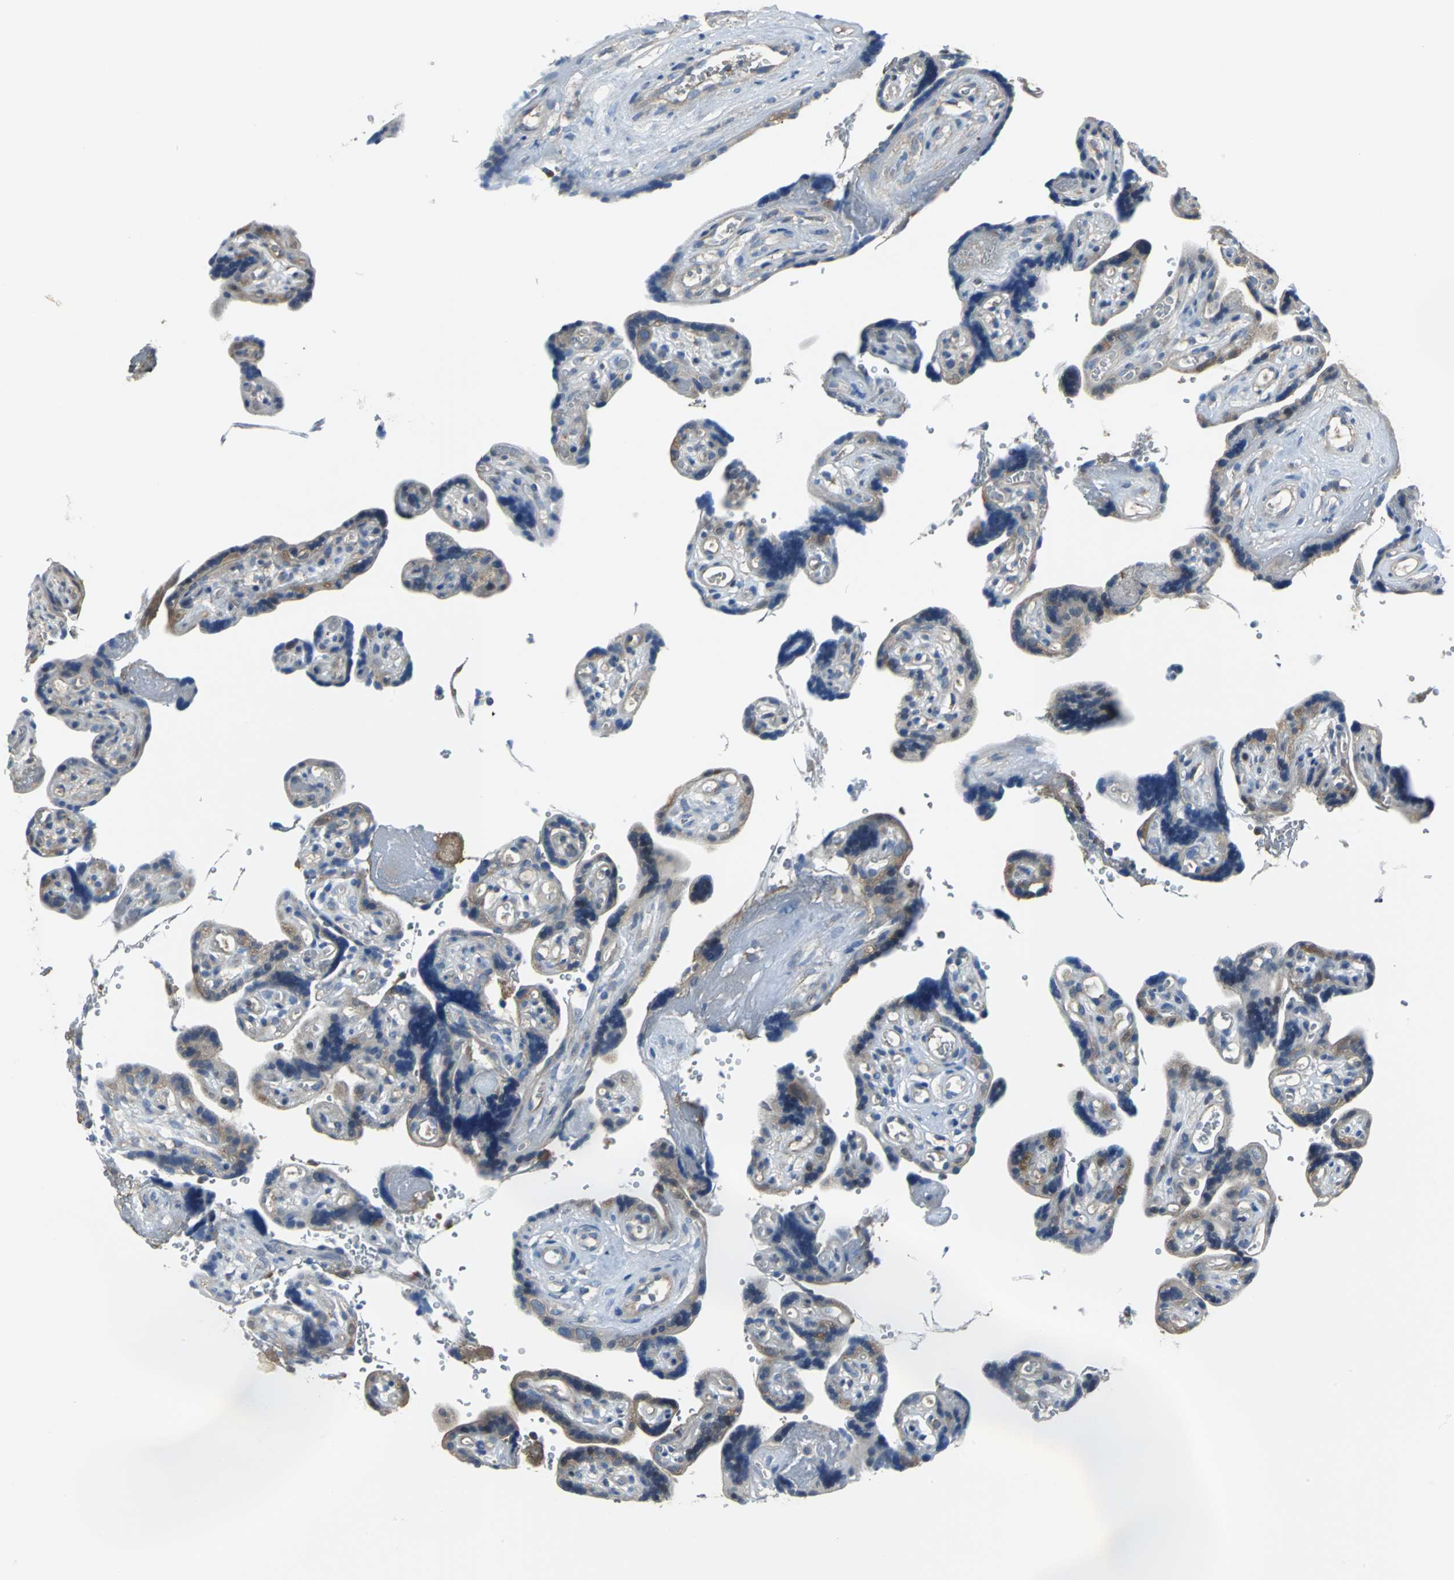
{"staining": {"intensity": "moderate", "quantity": ">75%", "location": "cytoplasmic/membranous"}, "tissue": "placenta", "cell_type": "Decidual cells", "image_type": "normal", "snomed": [{"axis": "morphology", "description": "Normal tissue, NOS"}, {"axis": "topography", "description": "Placenta"}], "caption": "Brown immunohistochemical staining in normal placenta displays moderate cytoplasmic/membranous expression in approximately >75% of decidual cells.", "gene": "EIF5A", "patient": {"sex": "female", "age": 30}}